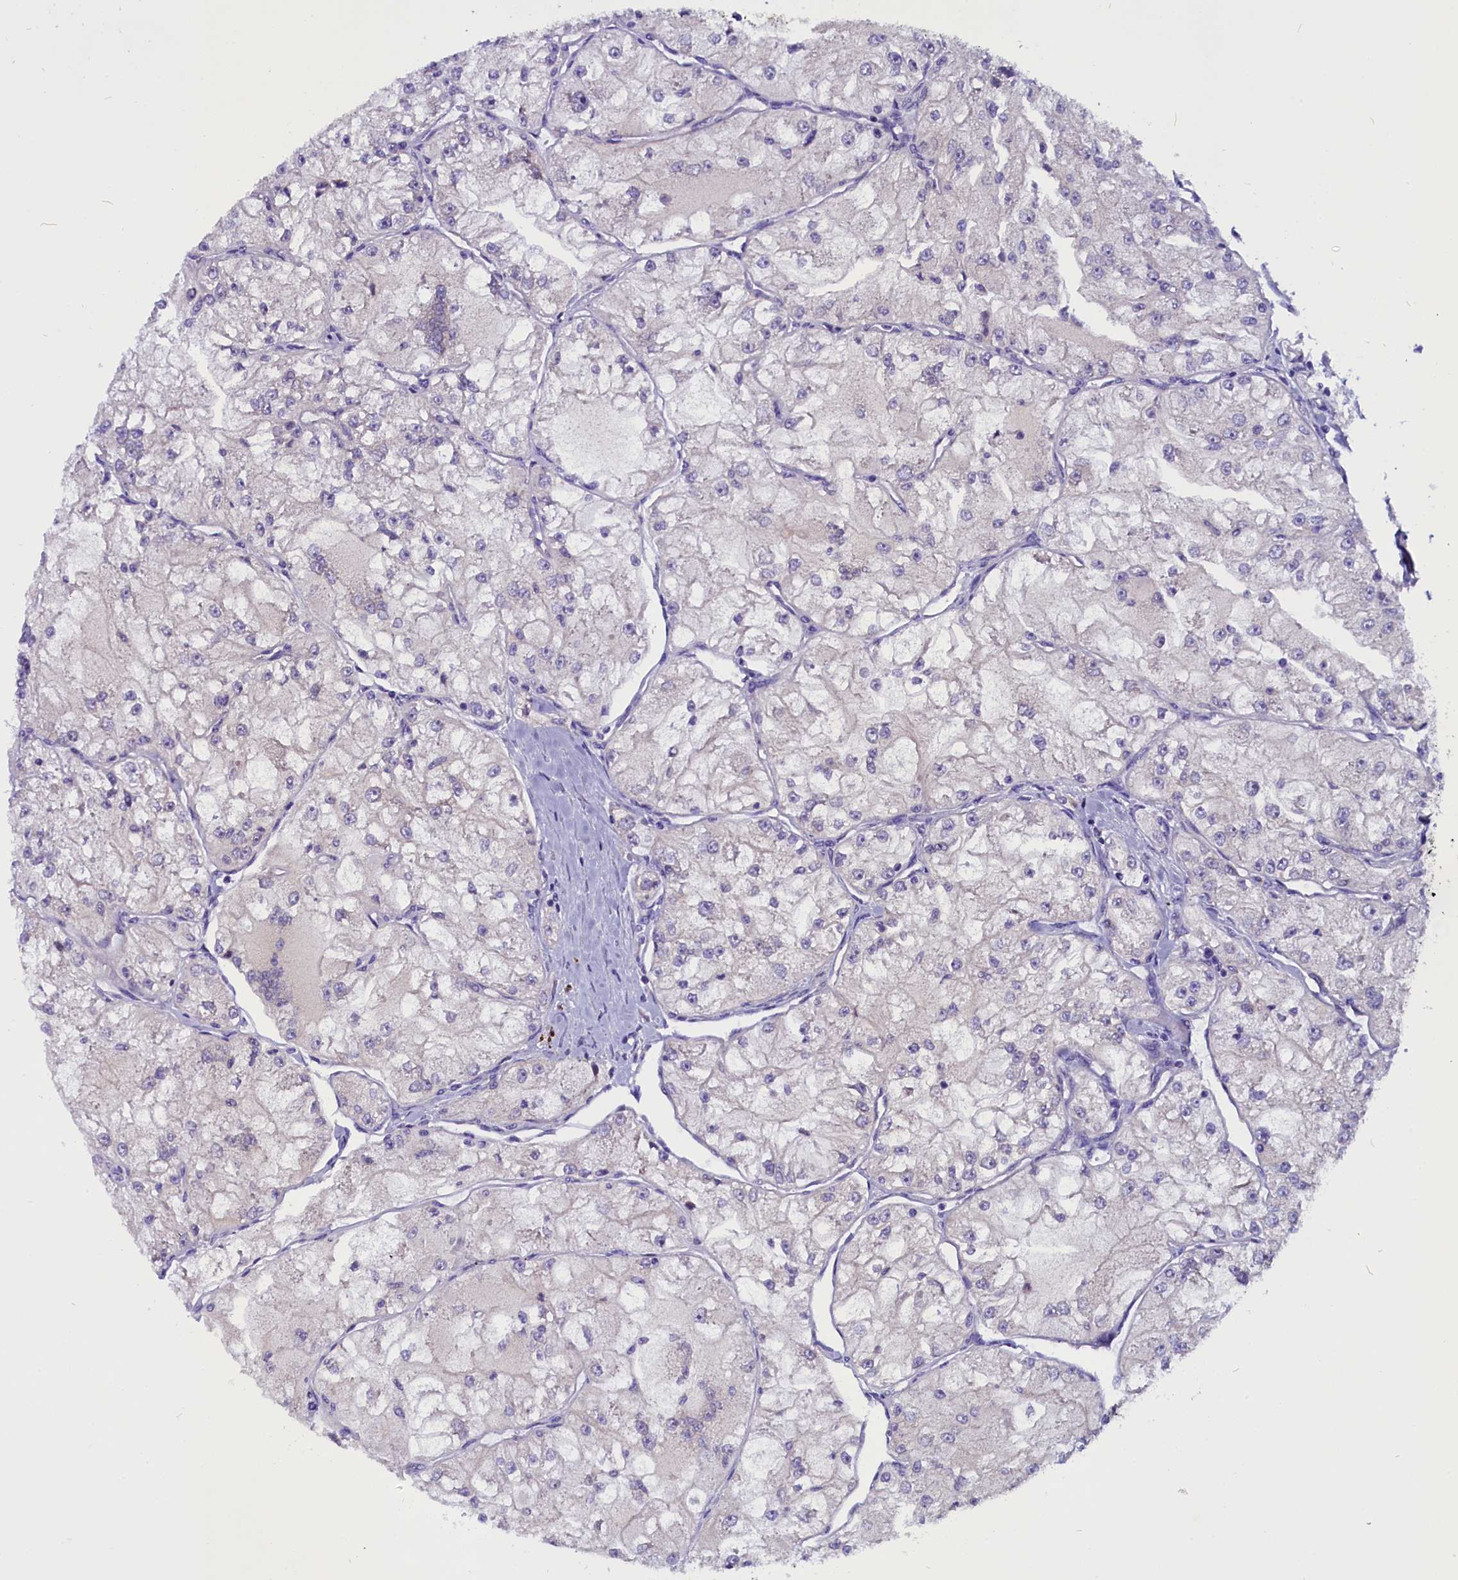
{"staining": {"intensity": "negative", "quantity": "none", "location": "none"}, "tissue": "renal cancer", "cell_type": "Tumor cells", "image_type": "cancer", "snomed": [{"axis": "morphology", "description": "Adenocarcinoma, NOS"}, {"axis": "topography", "description": "Kidney"}], "caption": "Tumor cells are negative for brown protein staining in renal adenocarcinoma. (DAB (3,3'-diaminobenzidine) IHC with hematoxylin counter stain).", "gene": "CEP170", "patient": {"sex": "female", "age": 72}}